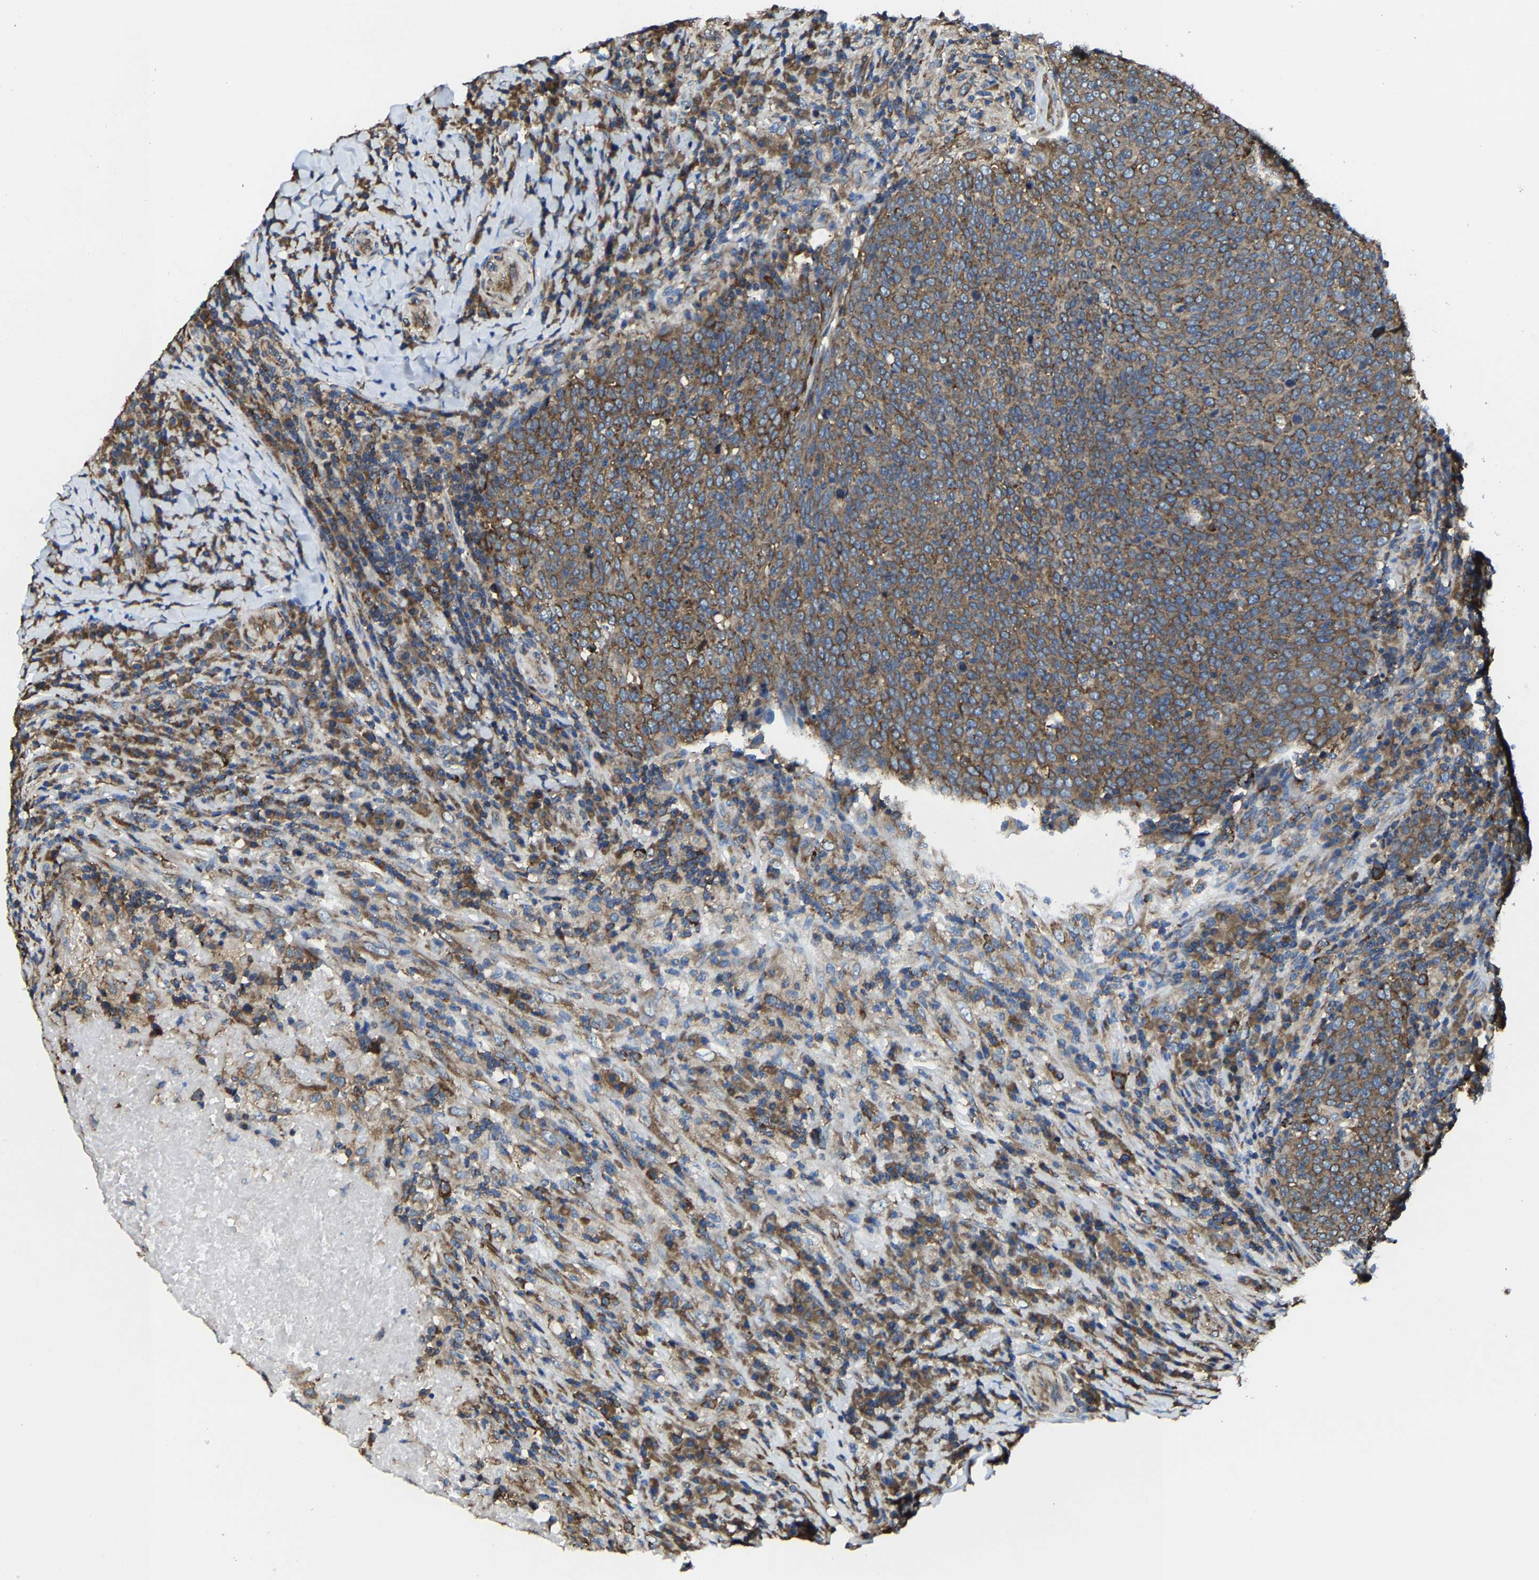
{"staining": {"intensity": "strong", "quantity": ">75%", "location": "cytoplasmic/membranous"}, "tissue": "head and neck cancer", "cell_type": "Tumor cells", "image_type": "cancer", "snomed": [{"axis": "morphology", "description": "Squamous cell carcinoma, NOS"}, {"axis": "morphology", "description": "Squamous cell carcinoma, metastatic, NOS"}, {"axis": "topography", "description": "Lymph node"}, {"axis": "topography", "description": "Head-Neck"}], "caption": "Tumor cells show high levels of strong cytoplasmic/membranous expression in approximately >75% of cells in human metastatic squamous cell carcinoma (head and neck). (DAB = brown stain, brightfield microscopy at high magnification).", "gene": "G3BP2", "patient": {"sex": "male", "age": 62}}